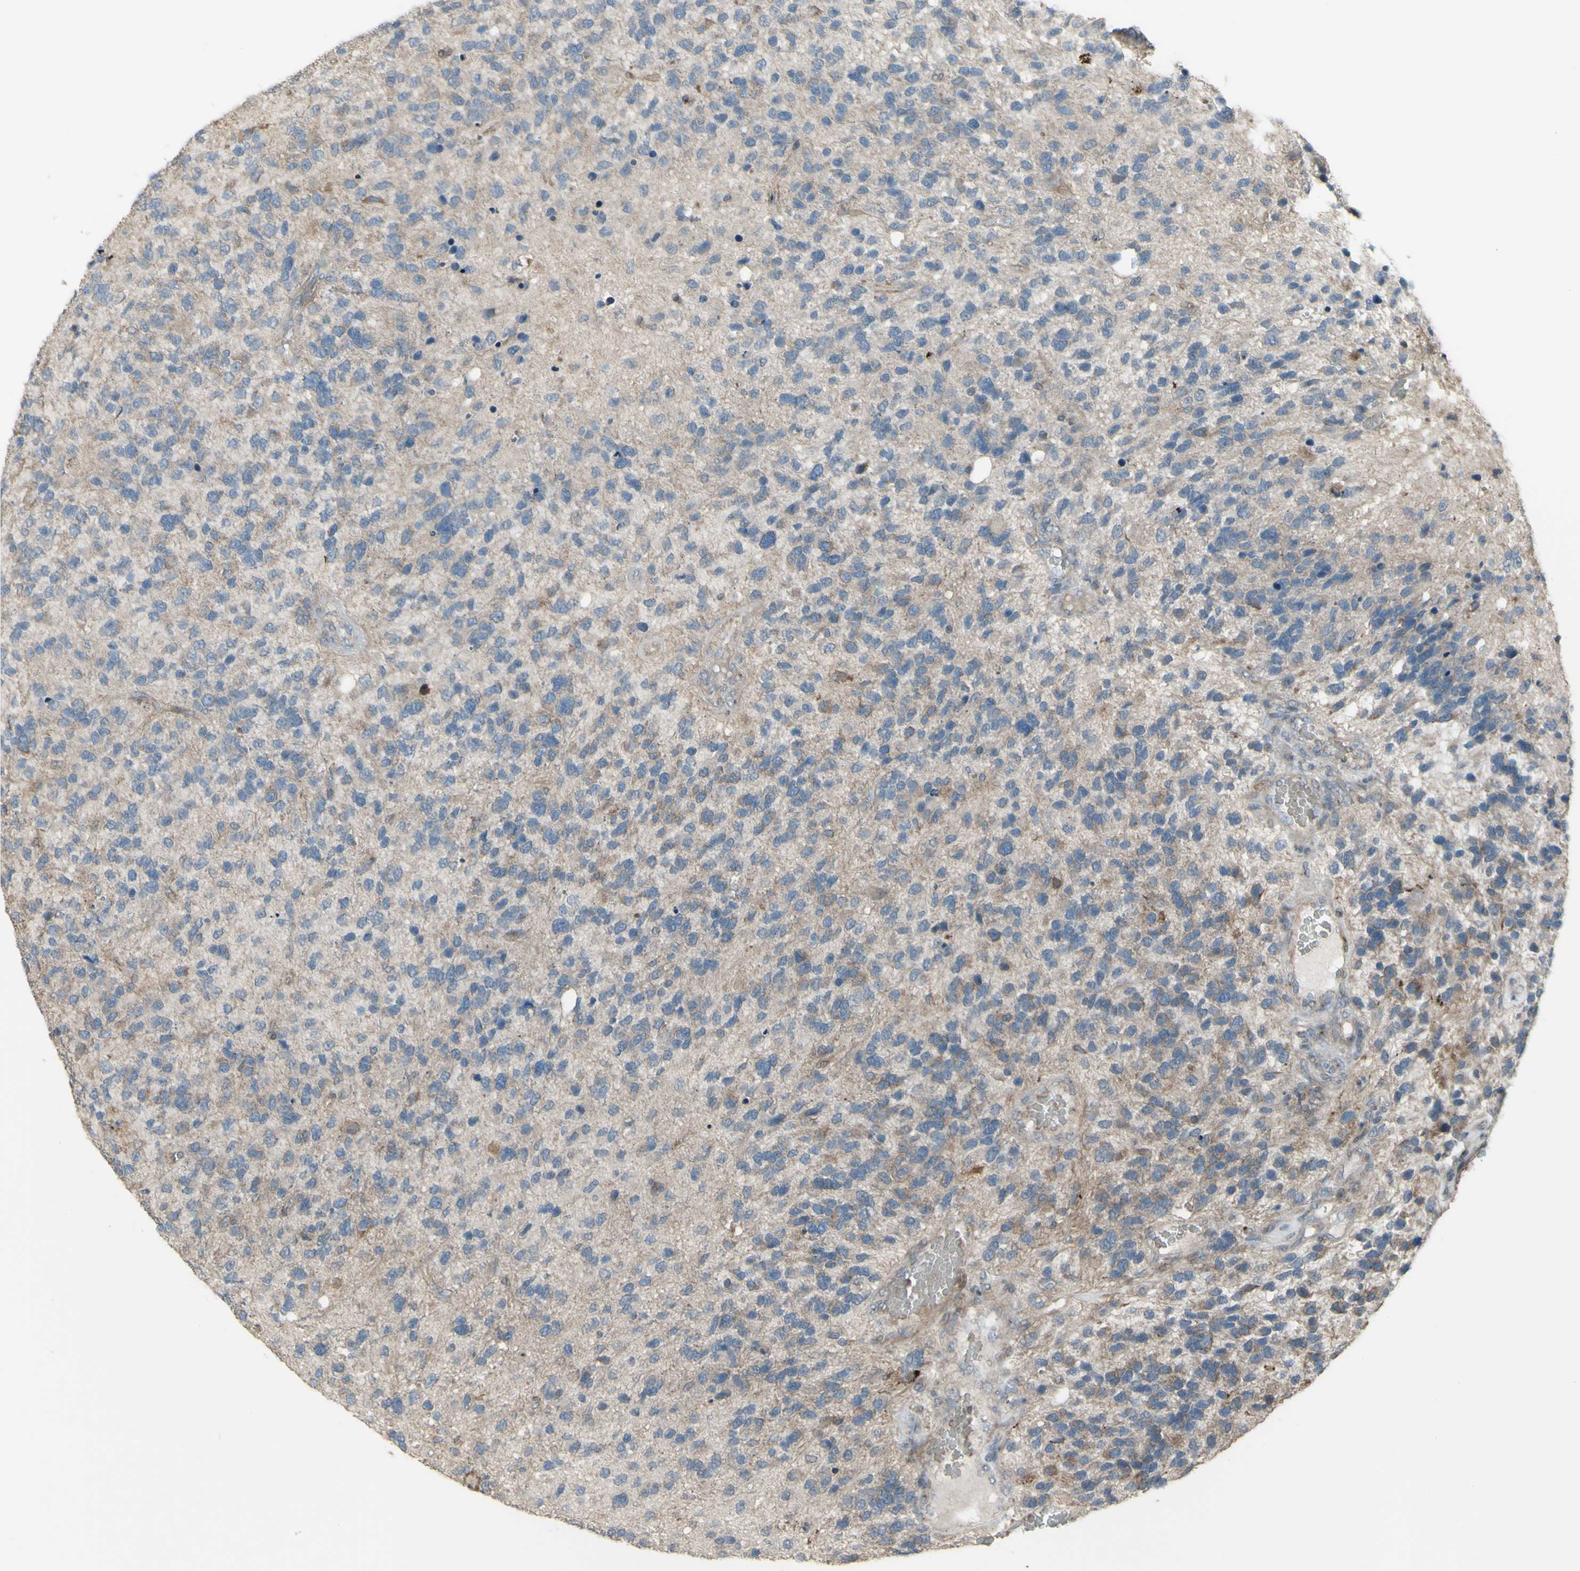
{"staining": {"intensity": "weak", "quantity": ">75%", "location": "cytoplasmic/membranous"}, "tissue": "glioma", "cell_type": "Tumor cells", "image_type": "cancer", "snomed": [{"axis": "morphology", "description": "Glioma, malignant, High grade"}, {"axis": "topography", "description": "Brain"}], "caption": "Protein analysis of malignant glioma (high-grade) tissue displays weak cytoplasmic/membranous expression in about >75% of tumor cells.", "gene": "GRAMD1B", "patient": {"sex": "female", "age": 58}}